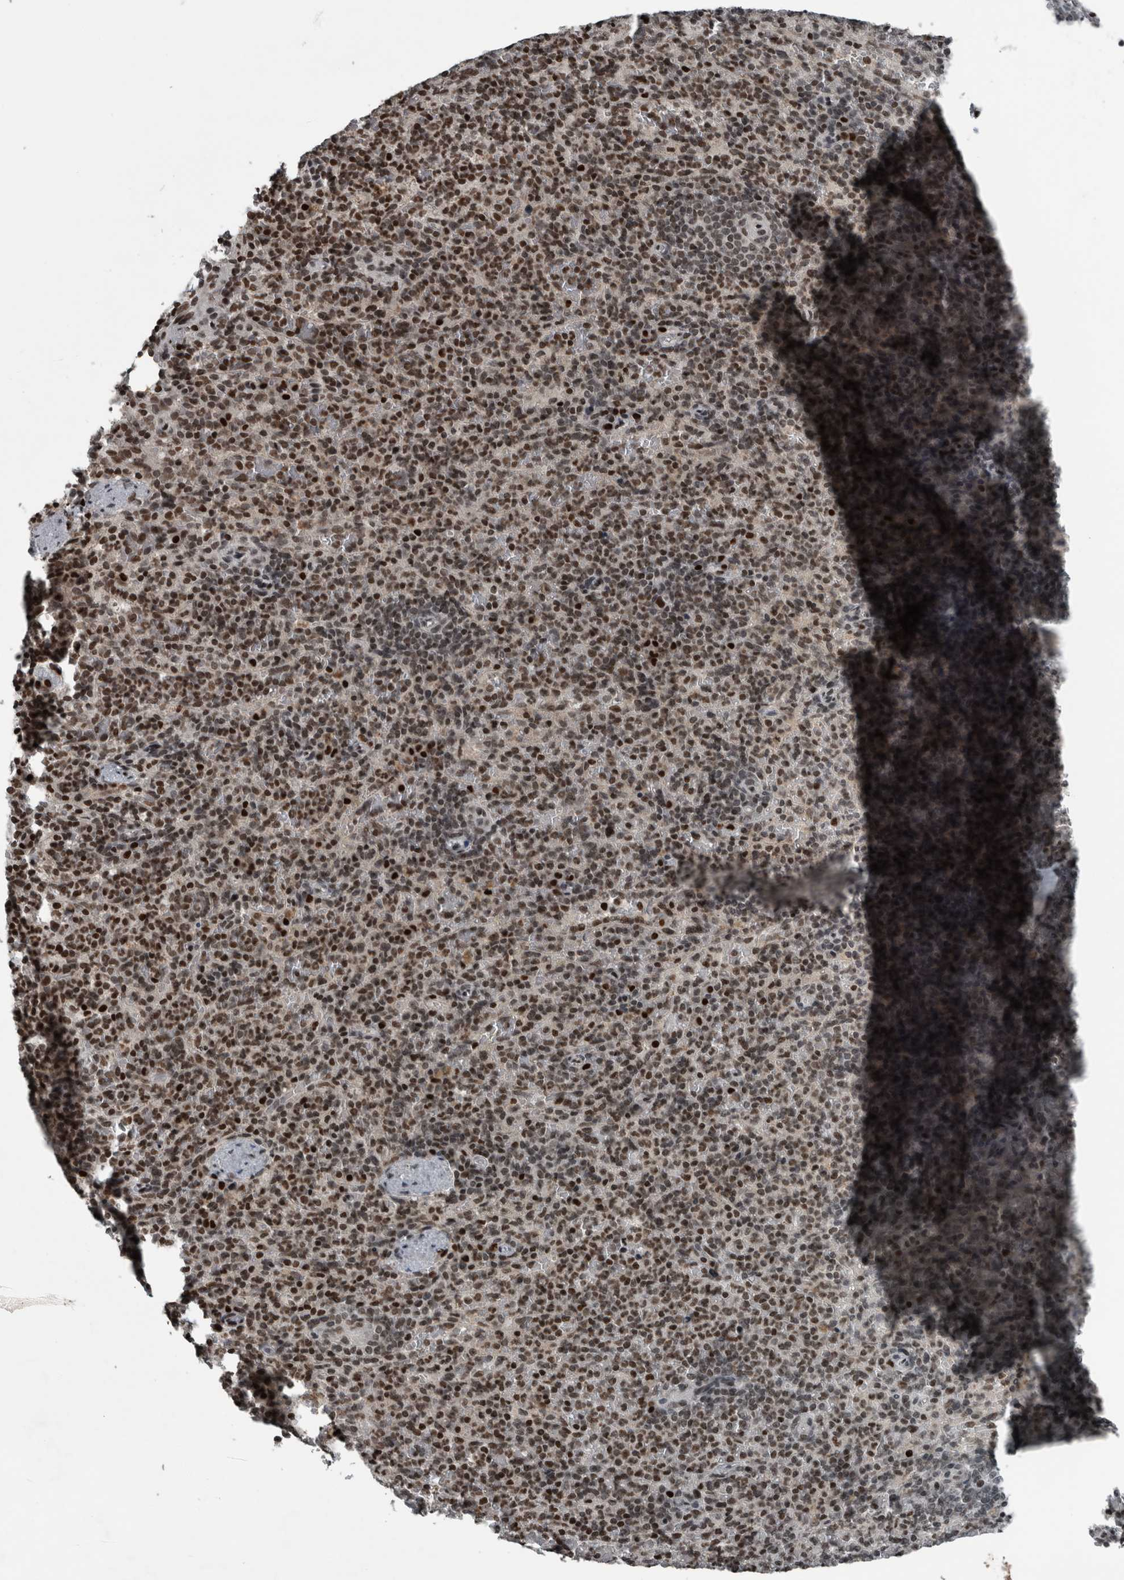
{"staining": {"intensity": "moderate", "quantity": ">75%", "location": "nuclear"}, "tissue": "spleen", "cell_type": "Cells in red pulp", "image_type": "normal", "snomed": [{"axis": "morphology", "description": "Normal tissue, NOS"}, {"axis": "topography", "description": "Spleen"}], "caption": "This image displays benign spleen stained with IHC to label a protein in brown. The nuclear of cells in red pulp show moderate positivity for the protein. Nuclei are counter-stained blue.", "gene": "UNC50", "patient": {"sex": "female", "age": 74}}